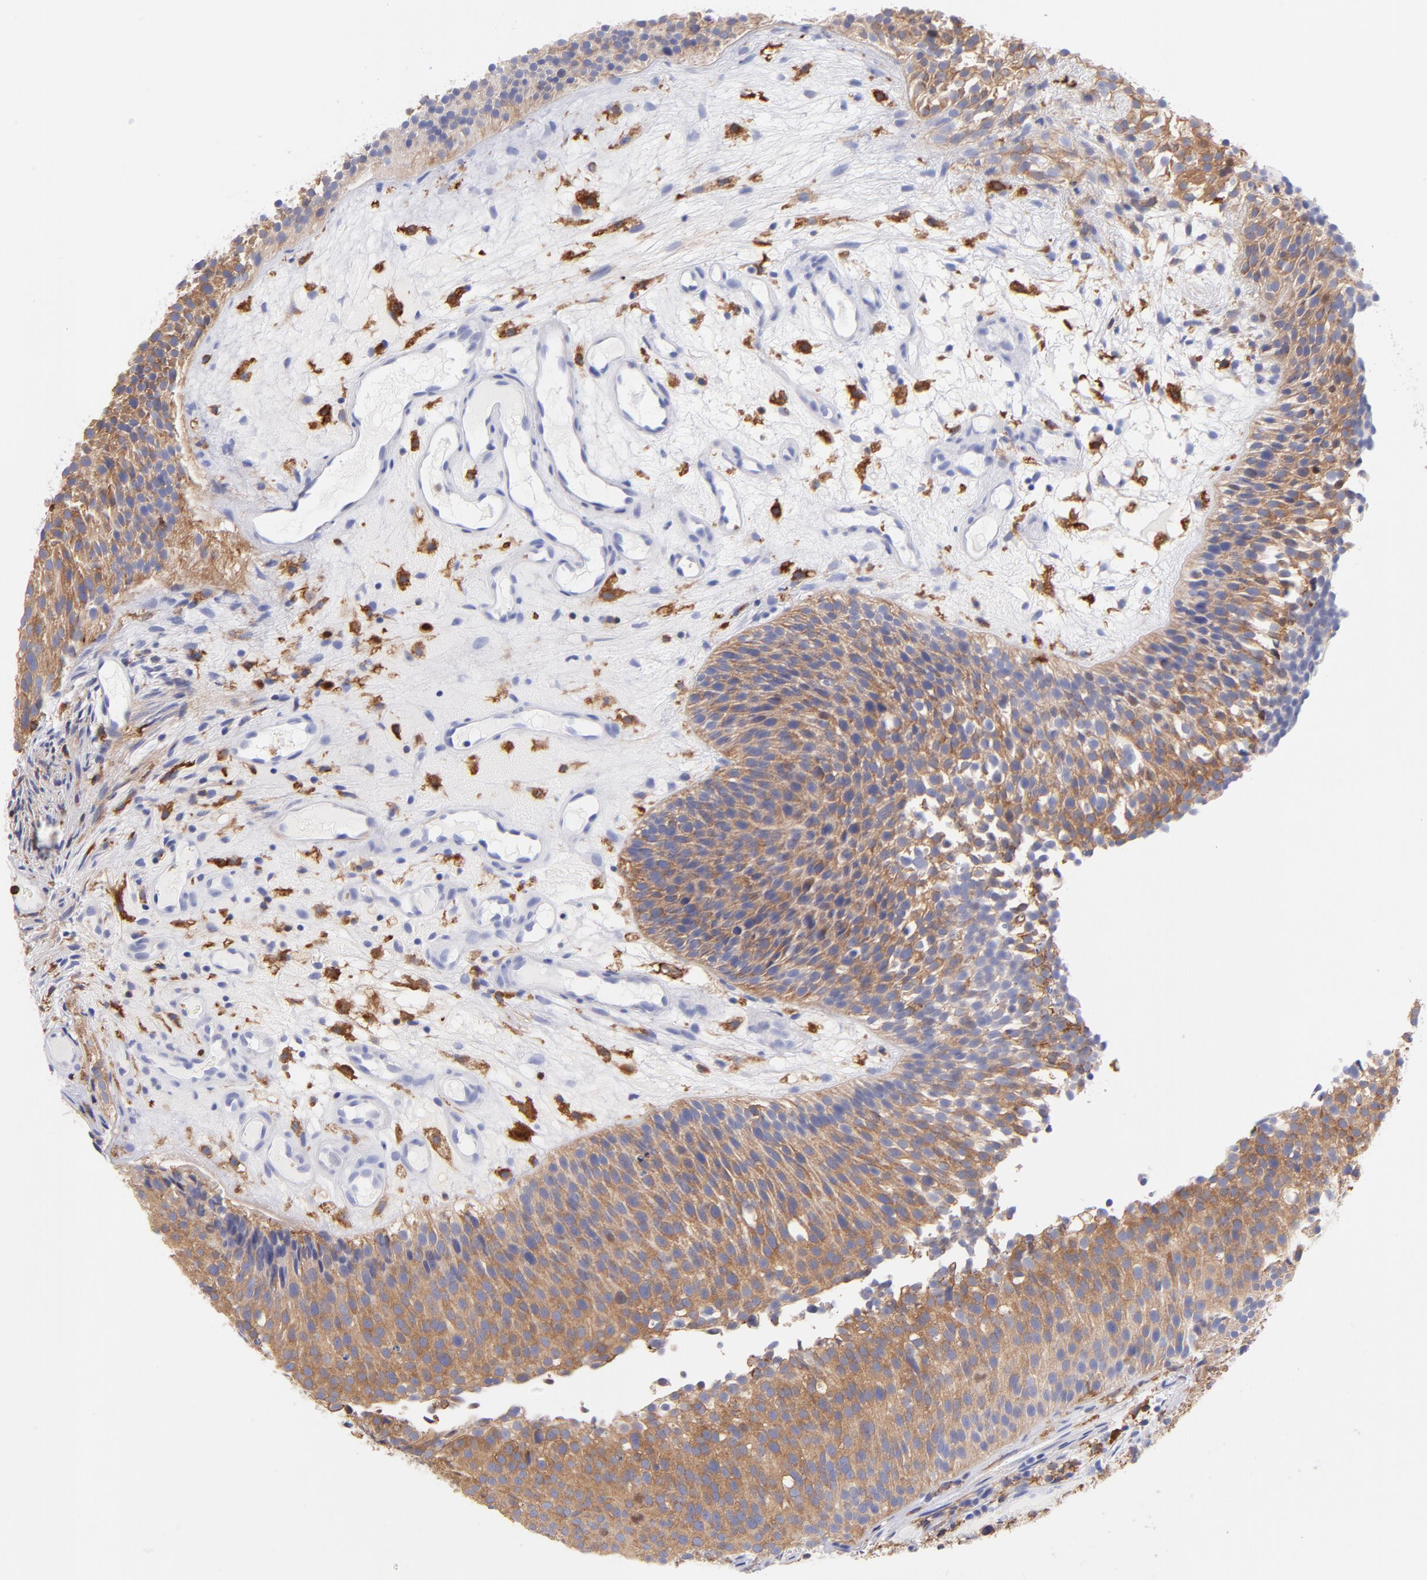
{"staining": {"intensity": "moderate", "quantity": ">75%", "location": "cytoplasmic/membranous"}, "tissue": "urothelial cancer", "cell_type": "Tumor cells", "image_type": "cancer", "snomed": [{"axis": "morphology", "description": "Urothelial carcinoma, Low grade"}, {"axis": "topography", "description": "Urinary bladder"}], "caption": "The micrograph shows immunohistochemical staining of urothelial cancer. There is moderate cytoplasmic/membranous positivity is appreciated in approximately >75% of tumor cells.", "gene": "PRKCA", "patient": {"sex": "male", "age": 85}}